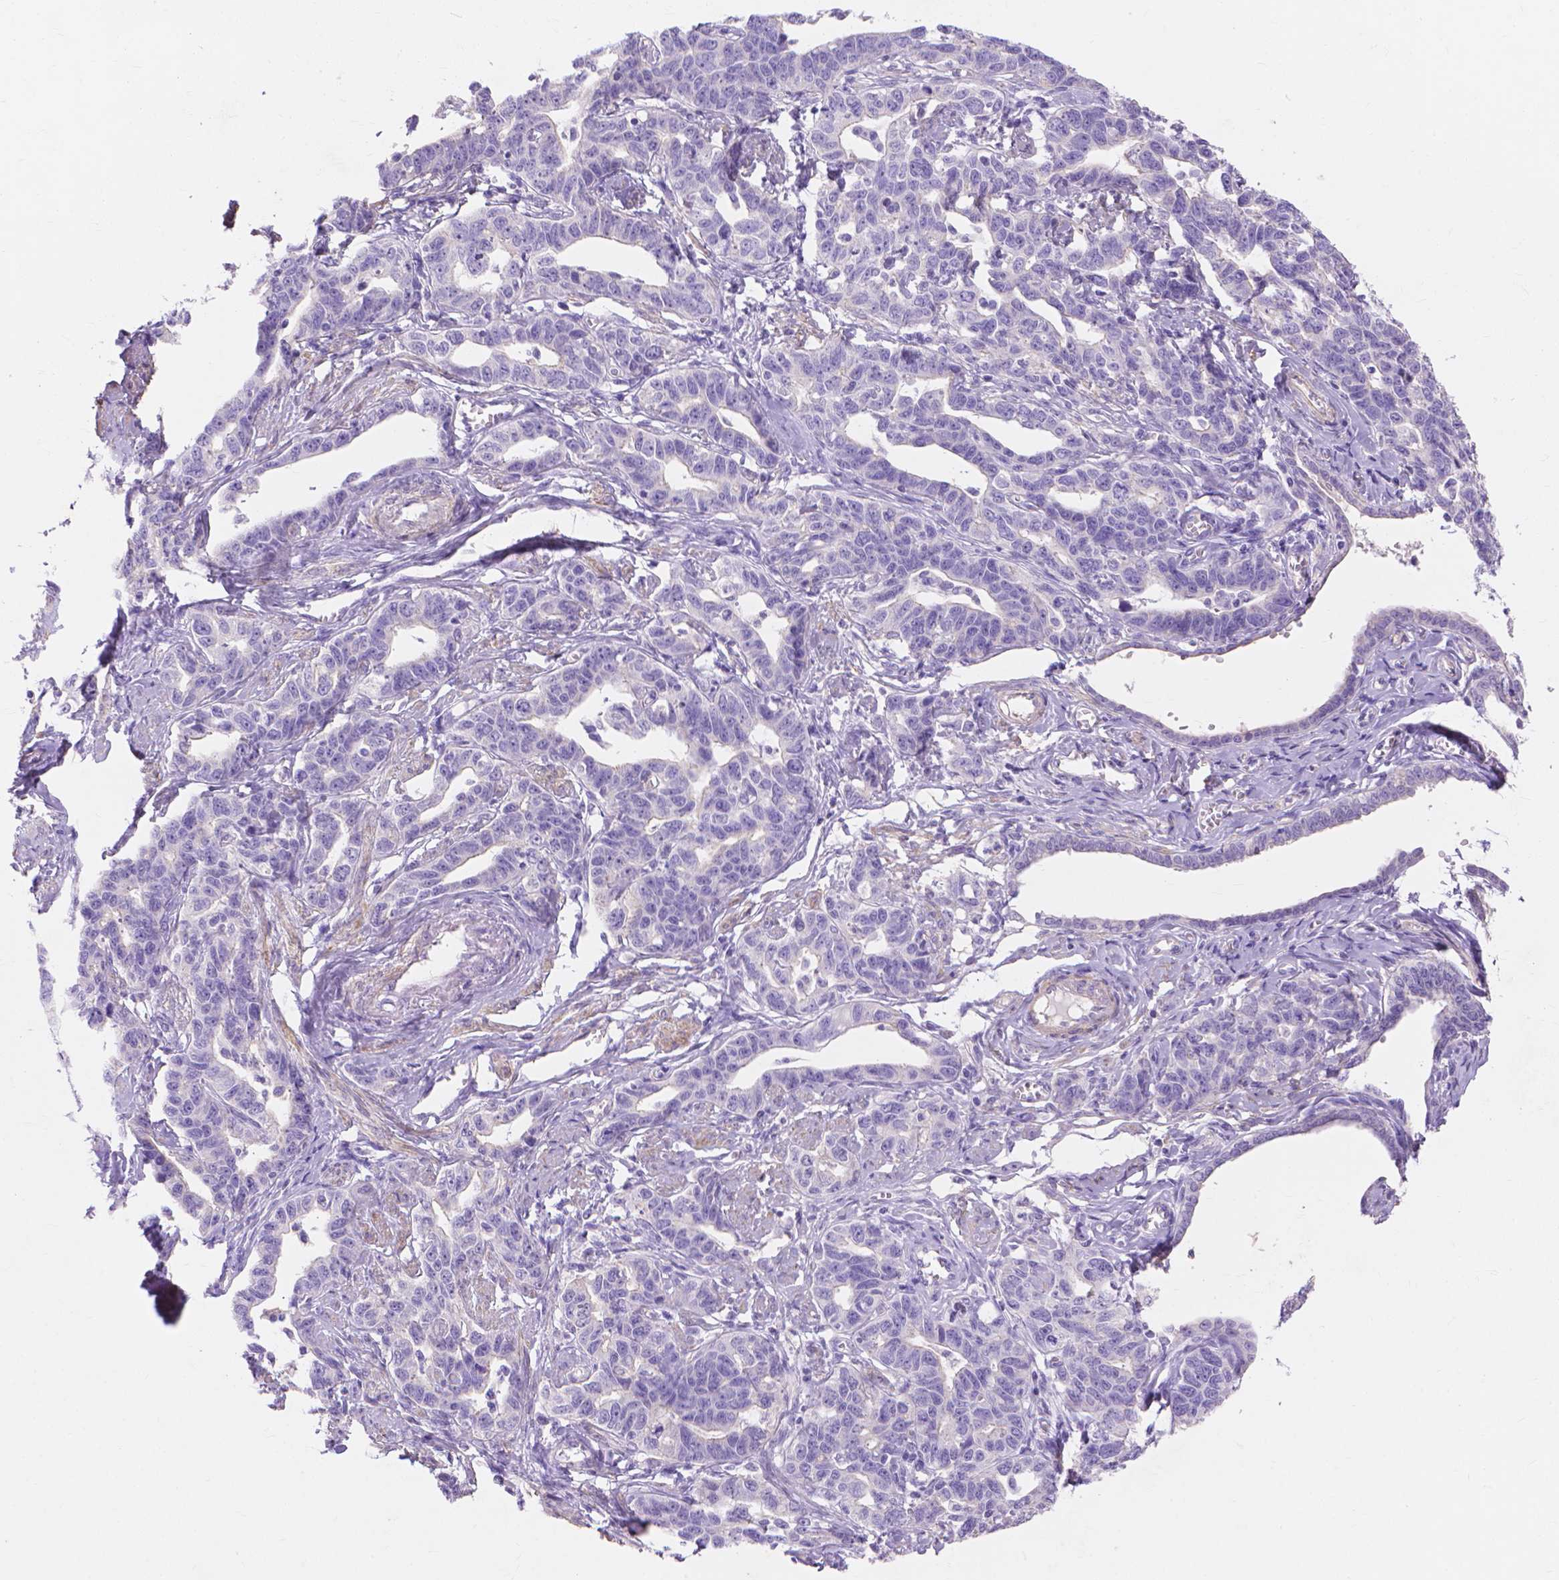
{"staining": {"intensity": "negative", "quantity": "none", "location": "none"}, "tissue": "ovarian cancer", "cell_type": "Tumor cells", "image_type": "cancer", "snomed": [{"axis": "morphology", "description": "Cystadenocarcinoma, serous, NOS"}, {"axis": "topography", "description": "Ovary"}], "caption": "Immunohistochemical staining of serous cystadenocarcinoma (ovarian) exhibits no significant staining in tumor cells.", "gene": "MBLAC1", "patient": {"sex": "female", "age": 69}}